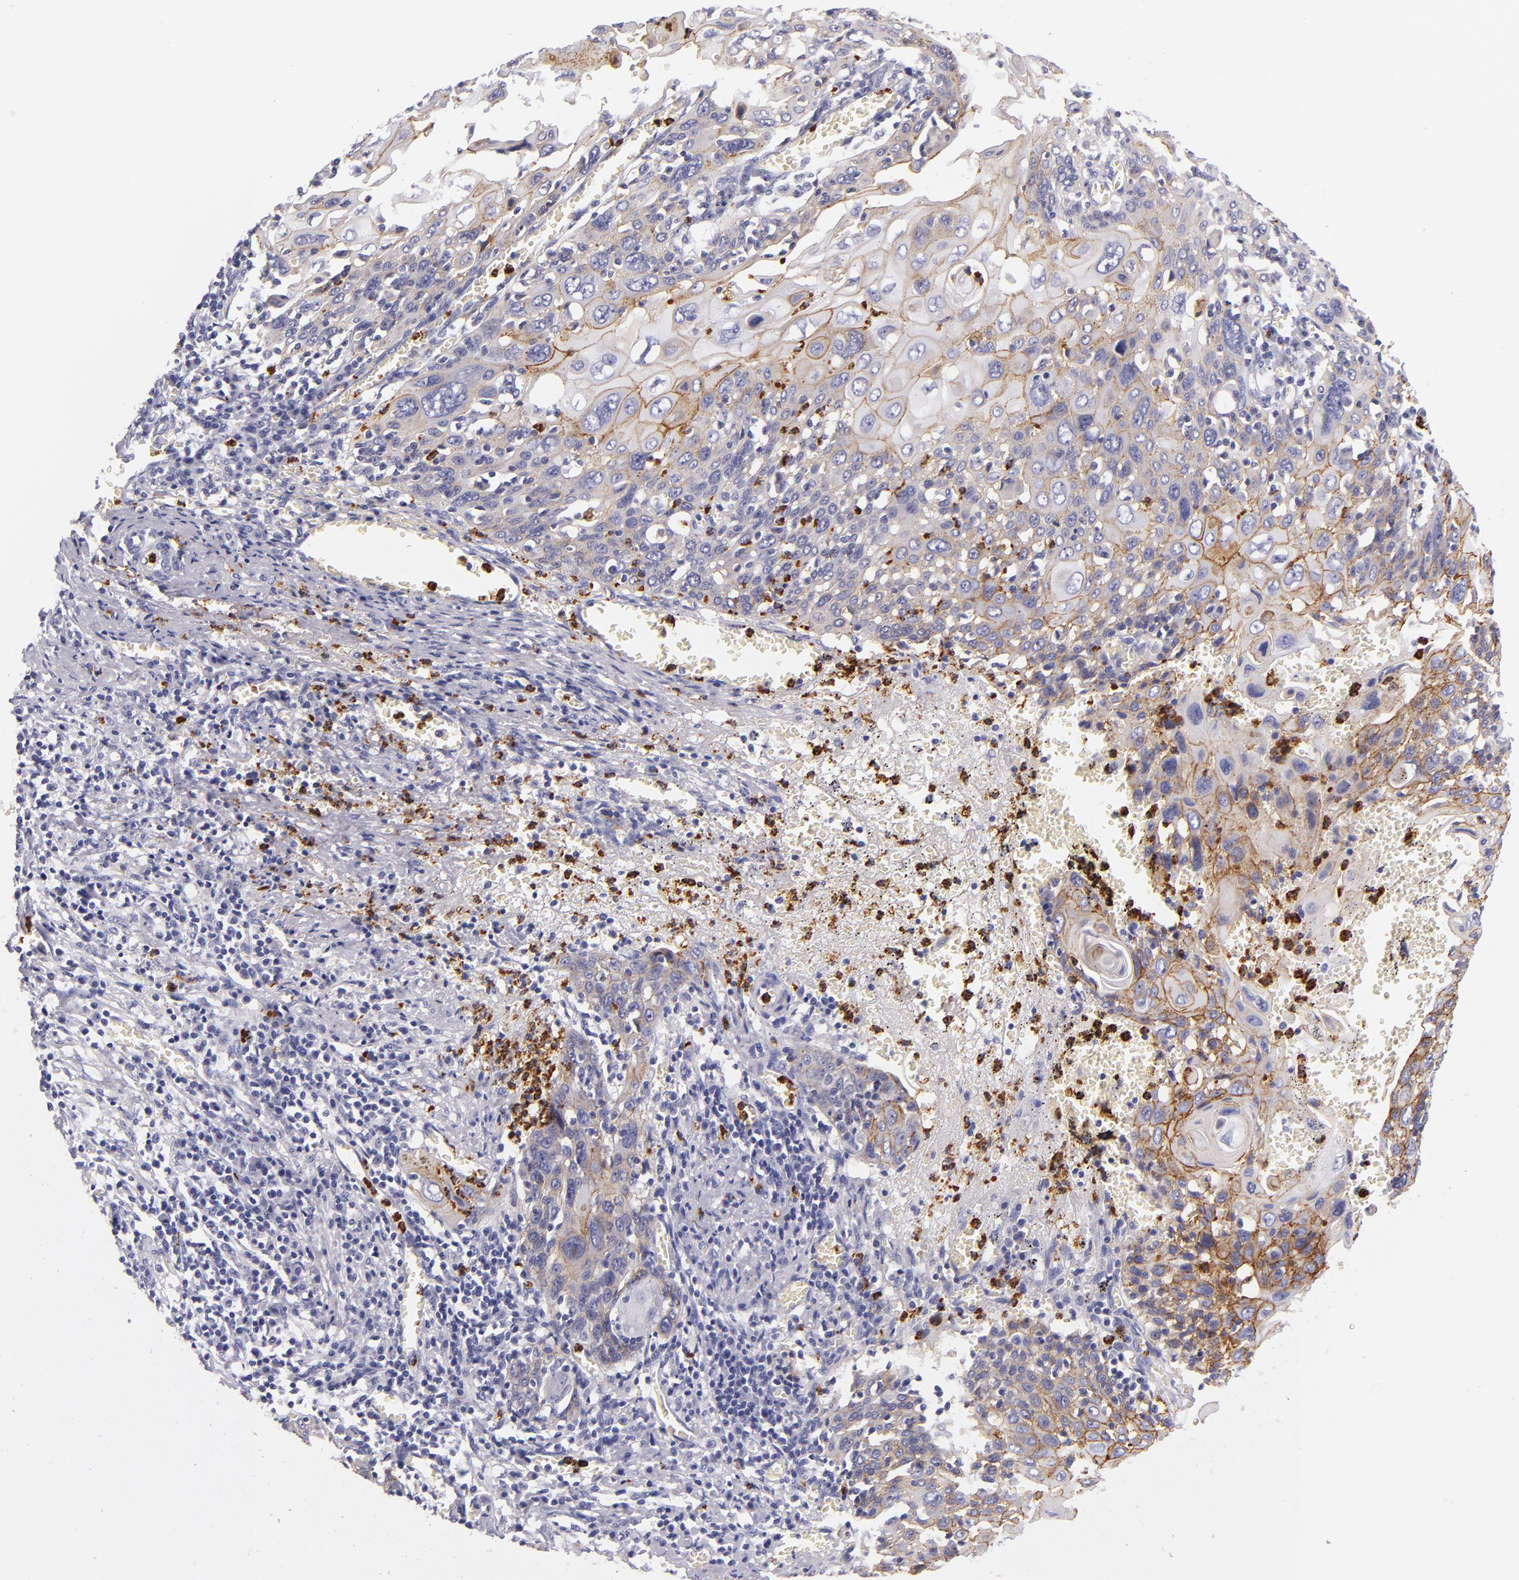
{"staining": {"intensity": "strong", "quantity": ">75%", "location": "cytoplasmic/membranous"}, "tissue": "cervical cancer", "cell_type": "Tumor cells", "image_type": "cancer", "snomed": [{"axis": "morphology", "description": "Squamous cell carcinoma, NOS"}, {"axis": "topography", "description": "Cervix"}], "caption": "Immunohistochemistry (DAB) staining of cervical cancer shows strong cytoplasmic/membranous protein expression in about >75% of tumor cells. The staining was performed using DAB, with brown indicating positive protein expression. Nuclei are stained blue with hematoxylin.", "gene": "CDH3", "patient": {"sex": "female", "age": 54}}